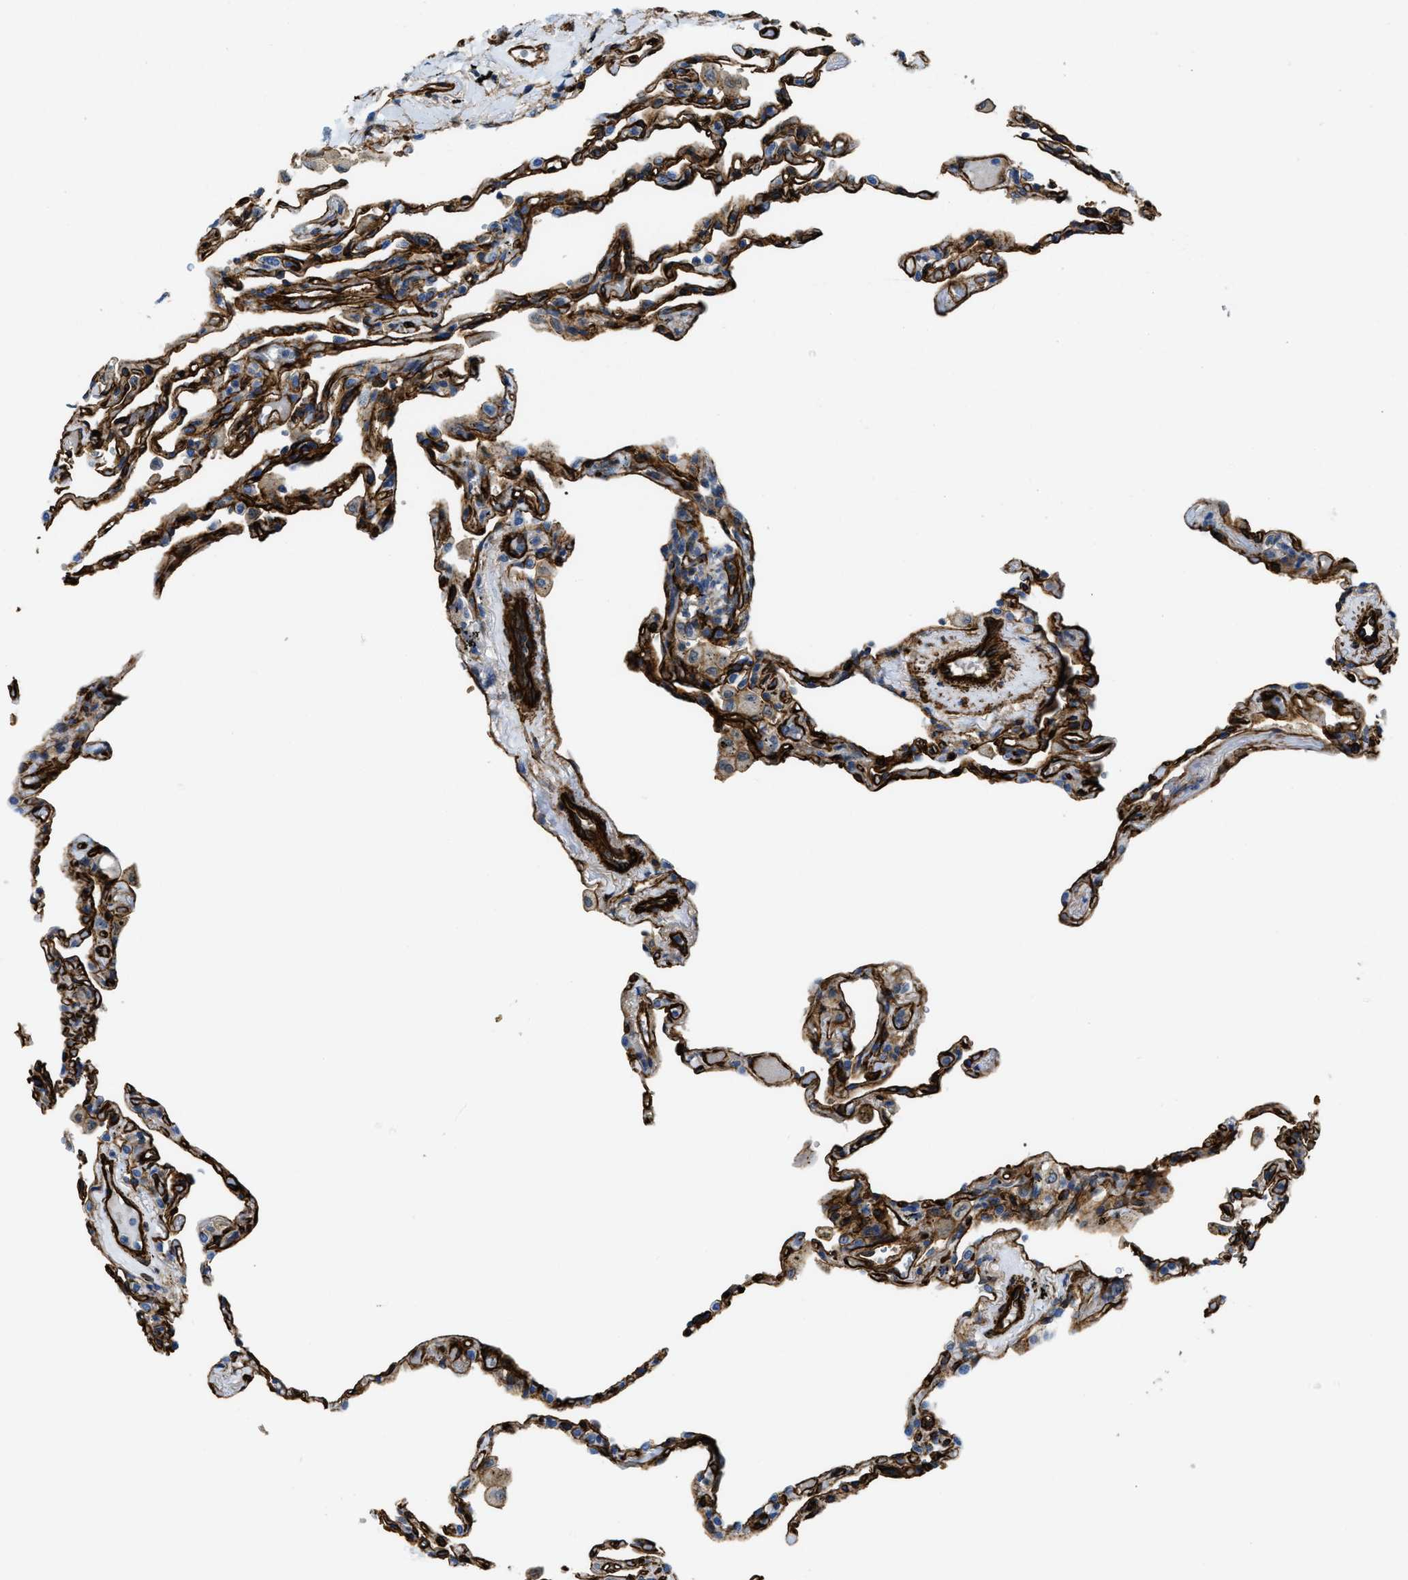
{"staining": {"intensity": "strong", "quantity": ">75%", "location": "cytoplasmic/membranous"}, "tissue": "lung", "cell_type": "Alveolar cells", "image_type": "normal", "snomed": [{"axis": "morphology", "description": "Normal tissue, NOS"}, {"axis": "topography", "description": "Lung"}], "caption": "Unremarkable lung was stained to show a protein in brown. There is high levels of strong cytoplasmic/membranous expression in about >75% of alveolar cells. (DAB (3,3'-diaminobenzidine) = brown stain, brightfield microscopy at high magnification).", "gene": "NAB1", "patient": {"sex": "male", "age": 59}}